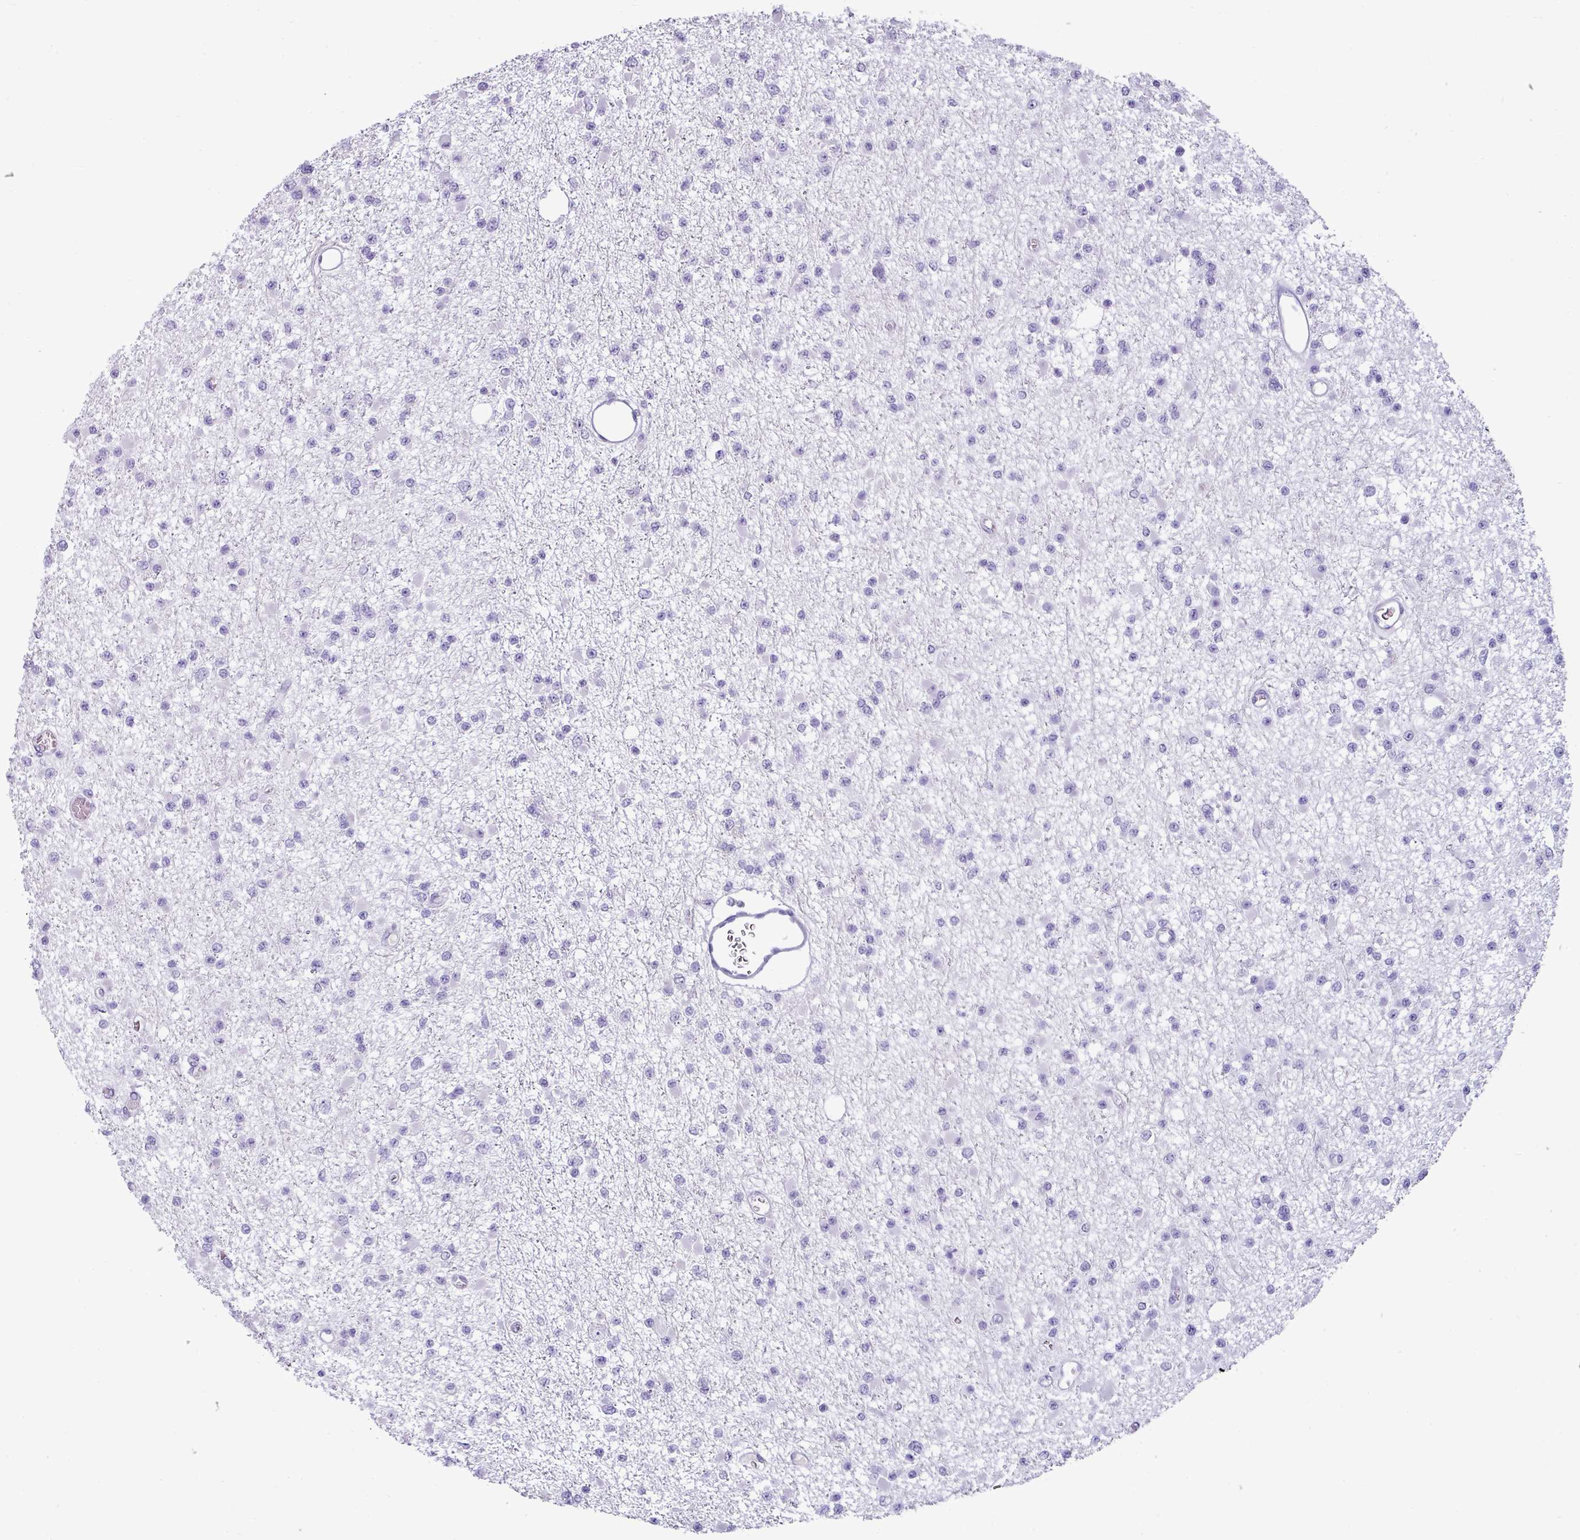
{"staining": {"intensity": "negative", "quantity": "none", "location": "none"}, "tissue": "glioma", "cell_type": "Tumor cells", "image_type": "cancer", "snomed": [{"axis": "morphology", "description": "Glioma, malignant, Low grade"}, {"axis": "topography", "description": "Brain"}], "caption": "This is an IHC image of malignant glioma (low-grade). There is no staining in tumor cells.", "gene": "VCX2", "patient": {"sex": "female", "age": 22}}